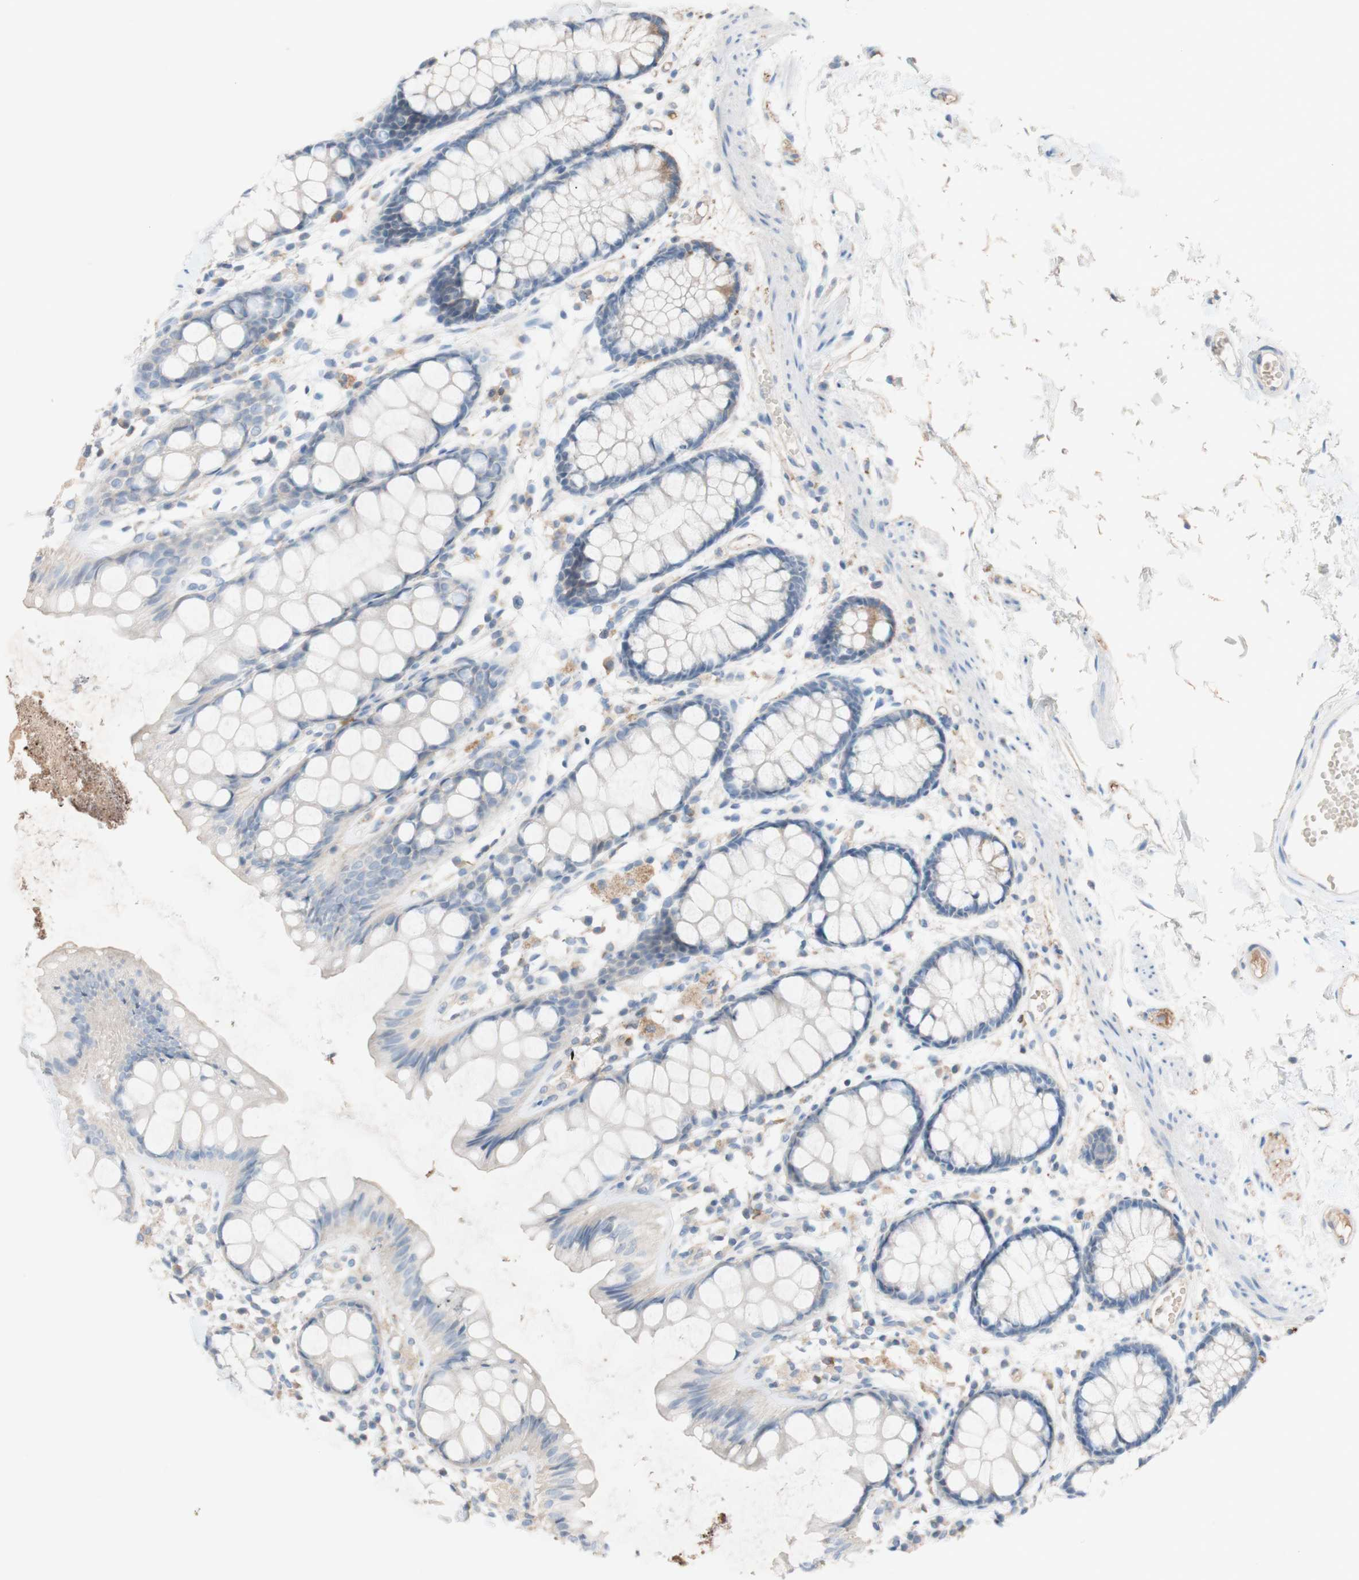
{"staining": {"intensity": "weak", "quantity": ">75%", "location": "cytoplasmic/membranous"}, "tissue": "rectum", "cell_type": "Glandular cells", "image_type": "normal", "snomed": [{"axis": "morphology", "description": "Normal tissue, NOS"}, {"axis": "topography", "description": "Rectum"}], "caption": "The immunohistochemical stain shows weak cytoplasmic/membranous positivity in glandular cells of unremarkable rectum.", "gene": "PACSIN1", "patient": {"sex": "female", "age": 66}}